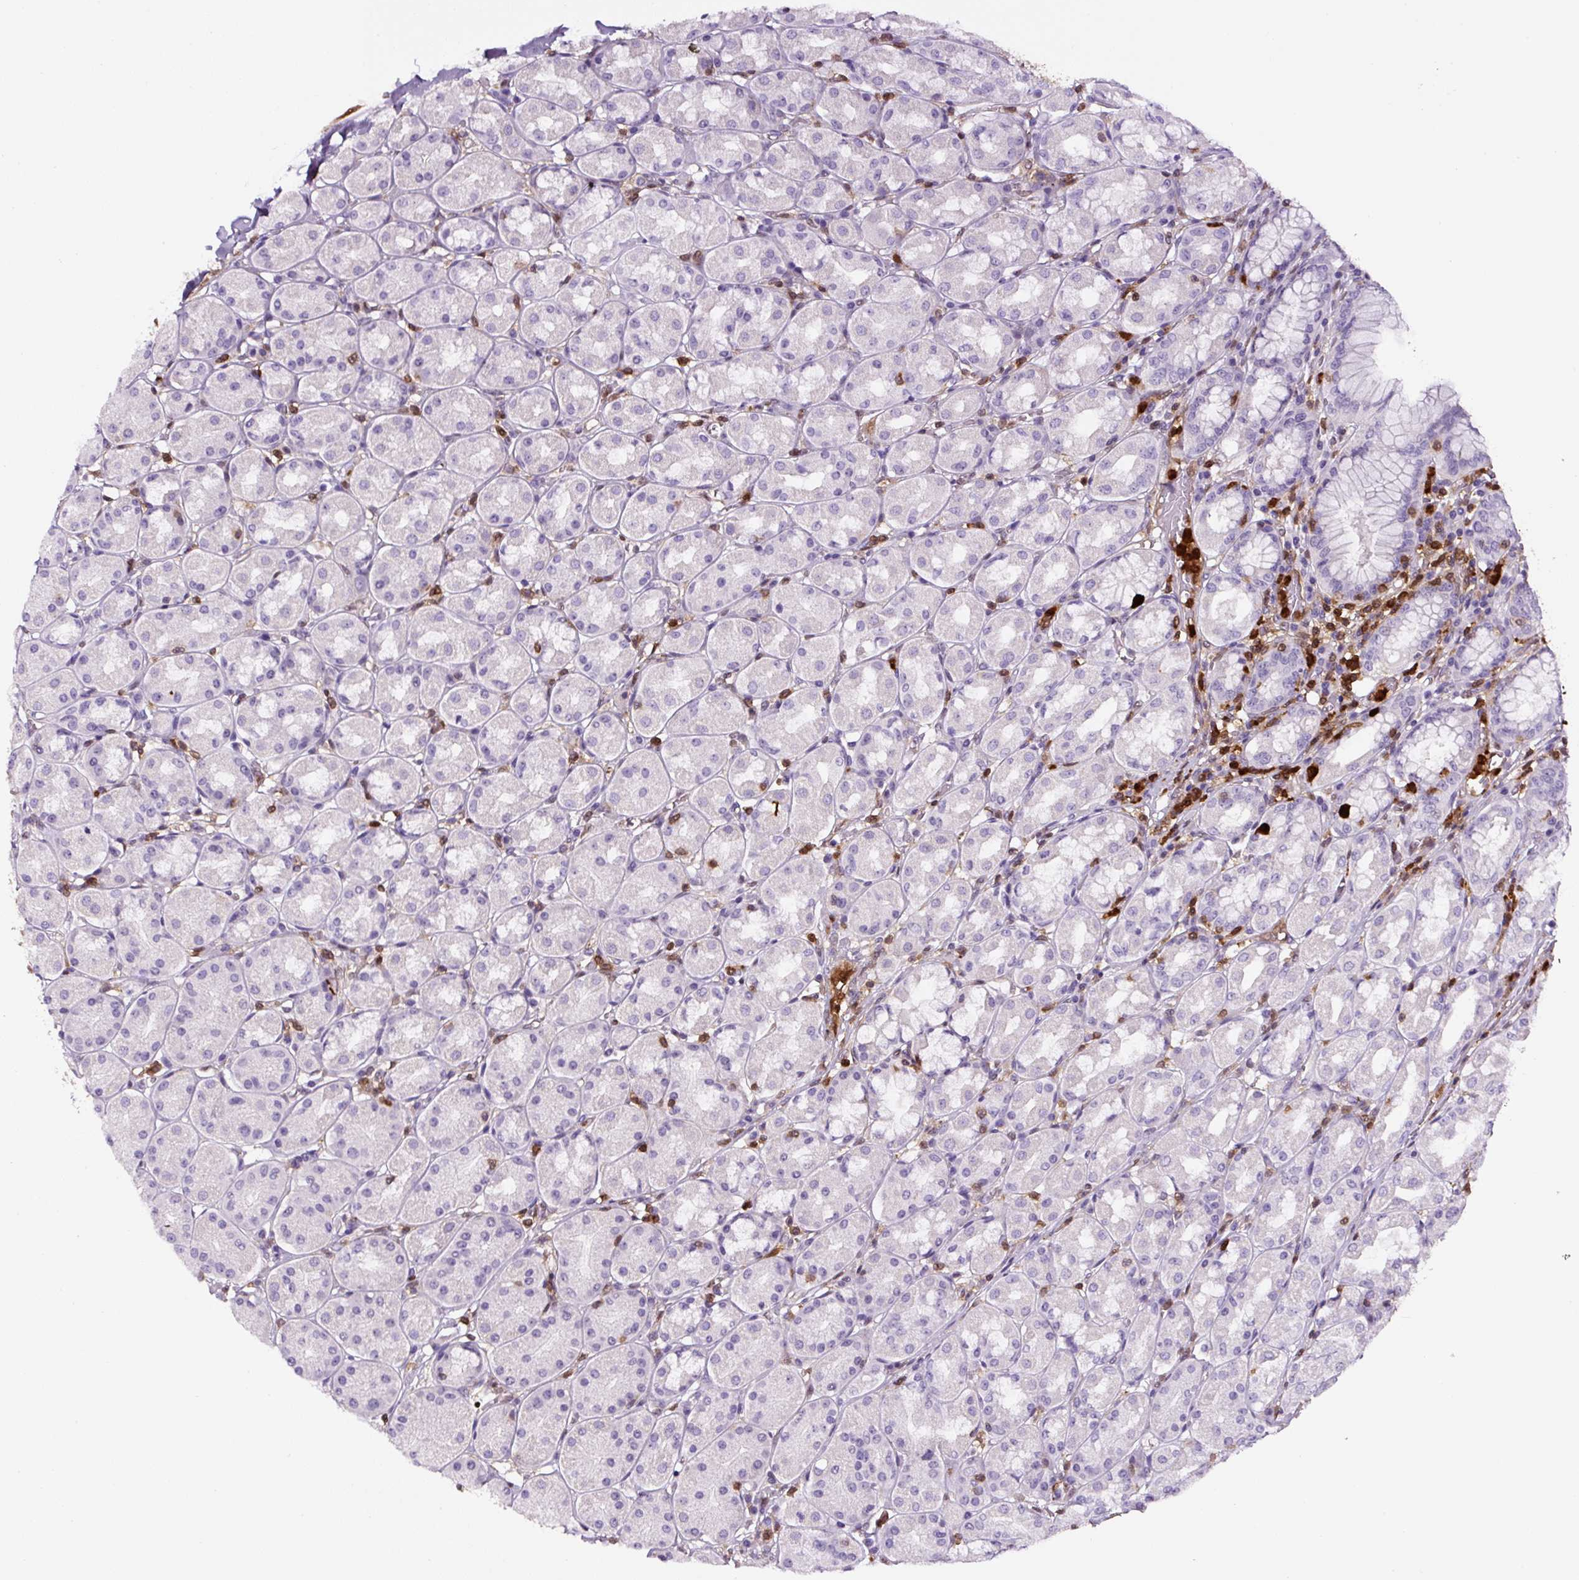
{"staining": {"intensity": "negative", "quantity": "none", "location": "none"}, "tissue": "stomach", "cell_type": "Glandular cells", "image_type": "normal", "snomed": [{"axis": "morphology", "description": "Normal tissue, NOS"}, {"axis": "topography", "description": "Stomach"}, {"axis": "topography", "description": "Stomach, lower"}], "caption": "Human stomach stained for a protein using immunohistochemistry (IHC) shows no expression in glandular cells.", "gene": "ANXA1", "patient": {"sex": "female", "age": 56}}